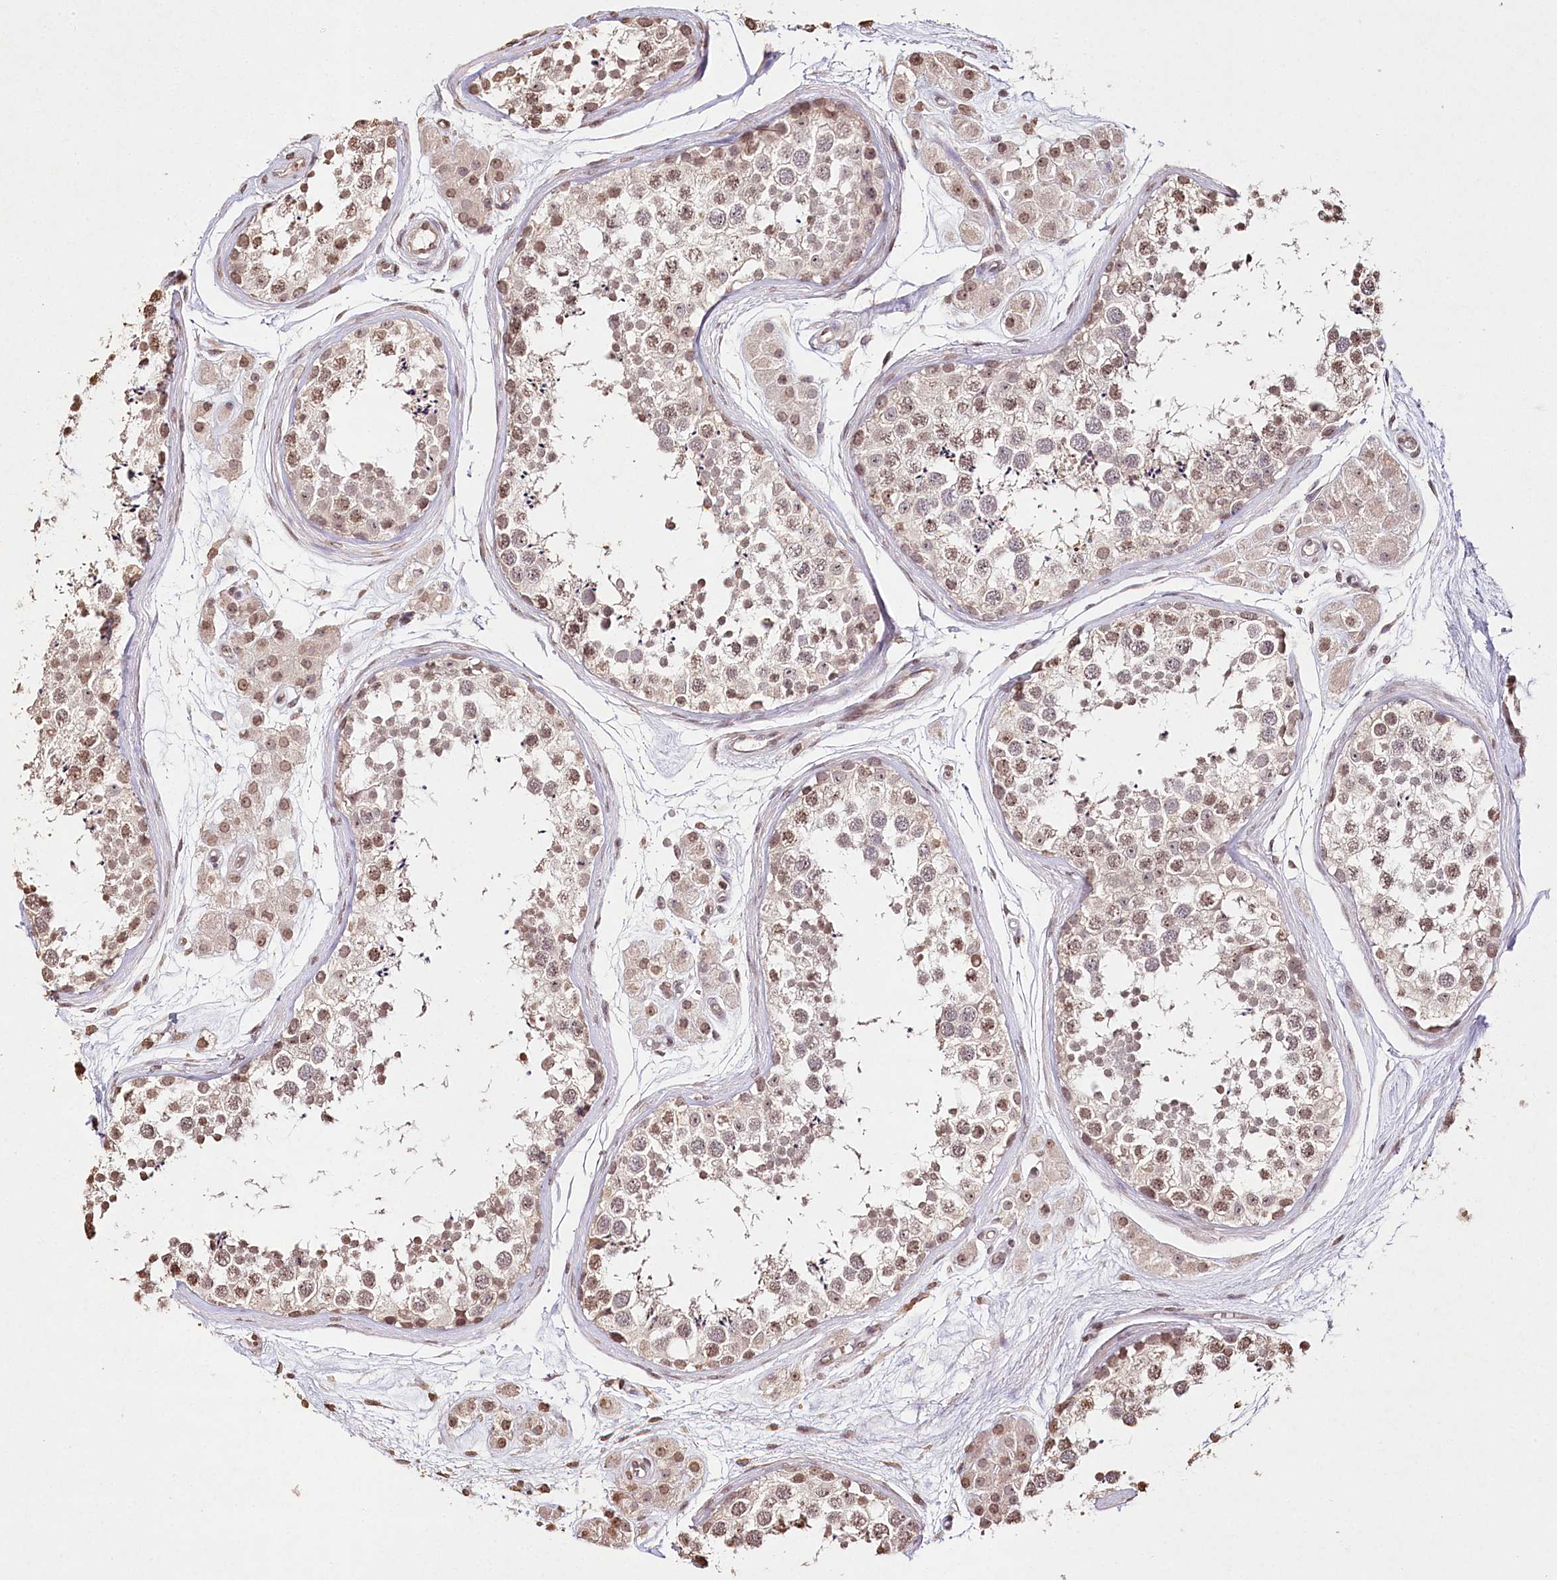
{"staining": {"intensity": "moderate", "quantity": ">75%", "location": "nuclear"}, "tissue": "testis", "cell_type": "Cells in seminiferous ducts", "image_type": "normal", "snomed": [{"axis": "morphology", "description": "Normal tissue, NOS"}, {"axis": "topography", "description": "Testis"}], "caption": "Brown immunohistochemical staining in benign human testis displays moderate nuclear expression in approximately >75% of cells in seminiferous ducts.", "gene": "DMXL1", "patient": {"sex": "male", "age": 56}}